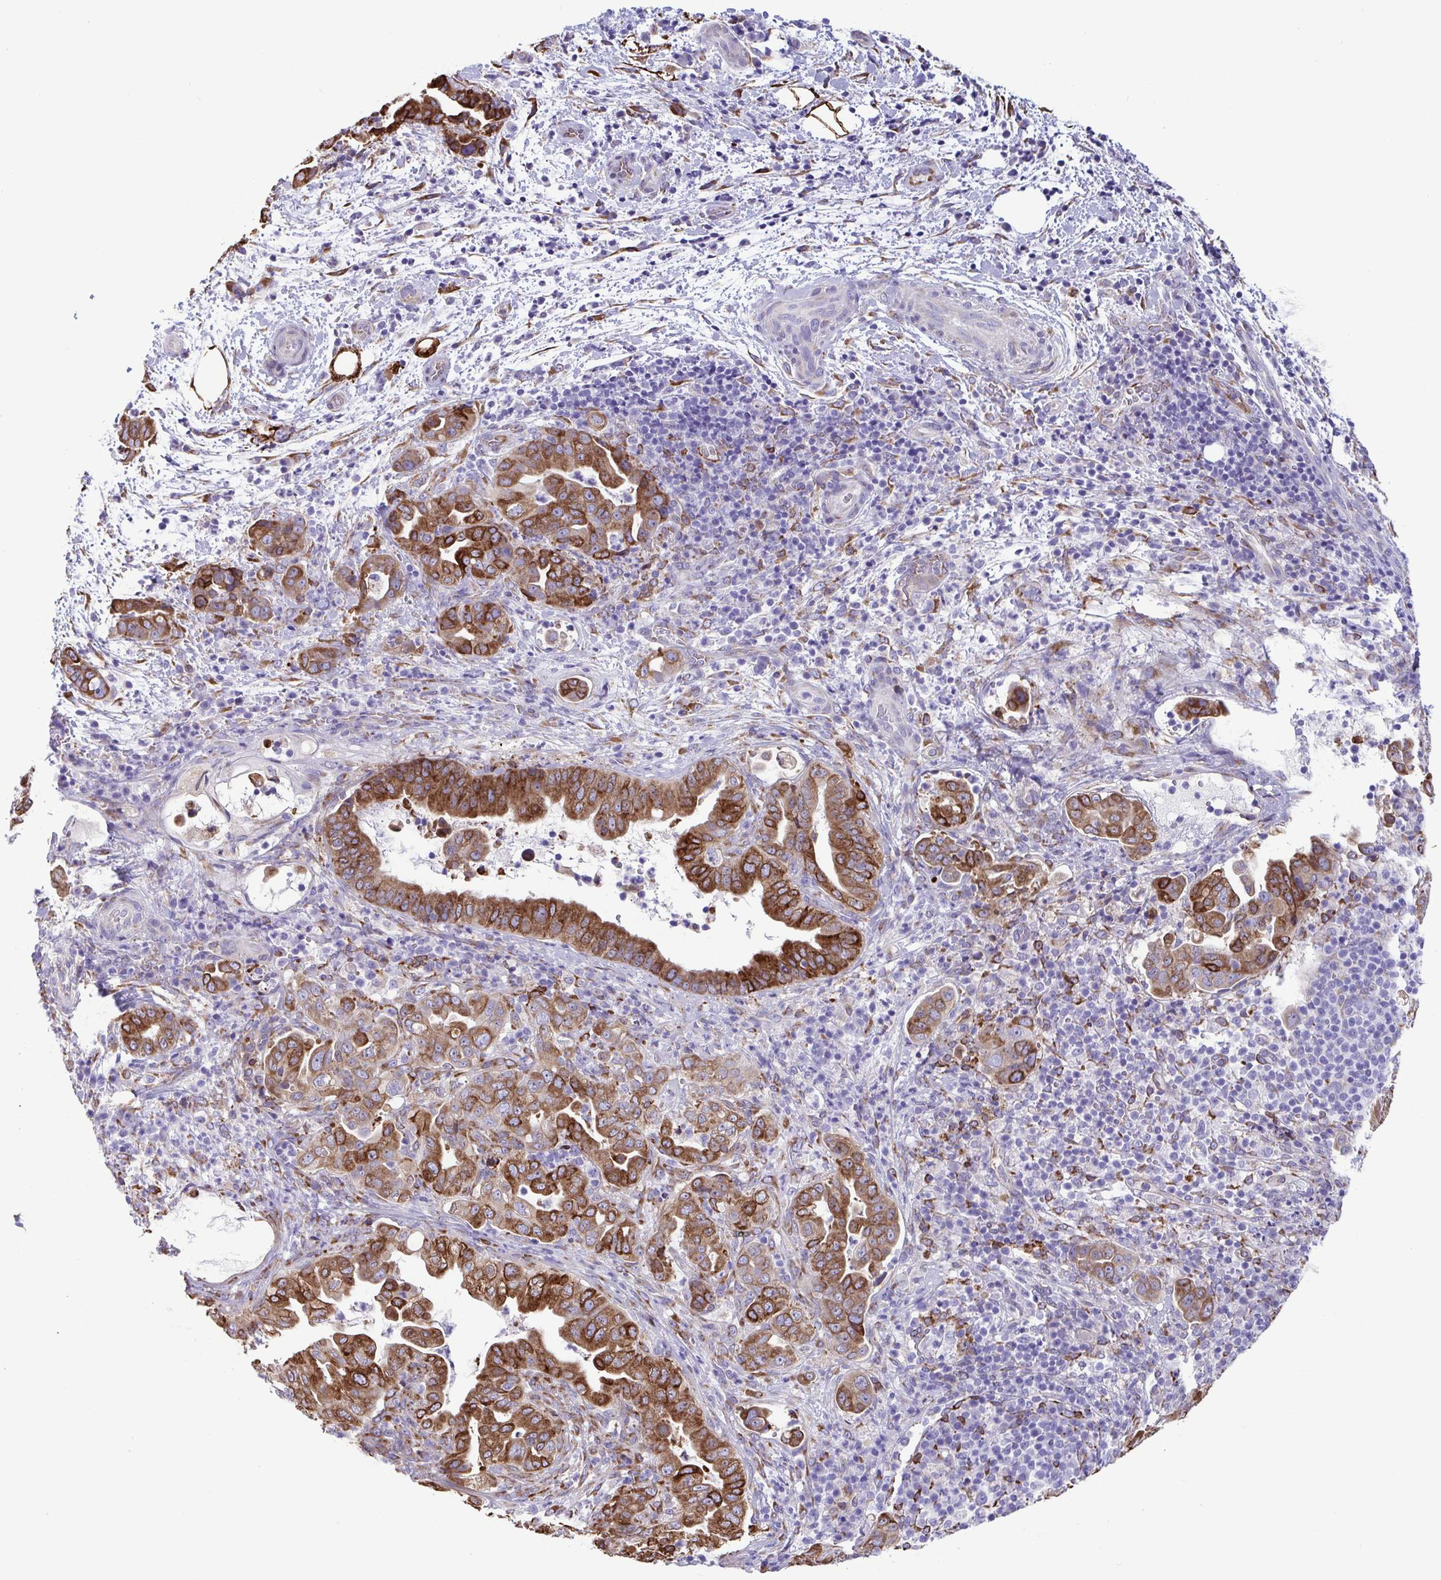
{"staining": {"intensity": "strong", "quantity": ">75%", "location": "cytoplasmic/membranous"}, "tissue": "pancreatic cancer", "cell_type": "Tumor cells", "image_type": "cancer", "snomed": [{"axis": "morphology", "description": "Normal tissue, NOS"}, {"axis": "morphology", "description": "Adenocarcinoma, NOS"}, {"axis": "topography", "description": "Lymph node"}, {"axis": "topography", "description": "Pancreas"}], "caption": "Protein staining by immunohistochemistry (IHC) displays strong cytoplasmic/membranous staining in approximately >75% of tumor cells in adenocarcinoma (pancreatic).", "gene": "ASPH", "patient": {"sex": "female", "age": 67}}